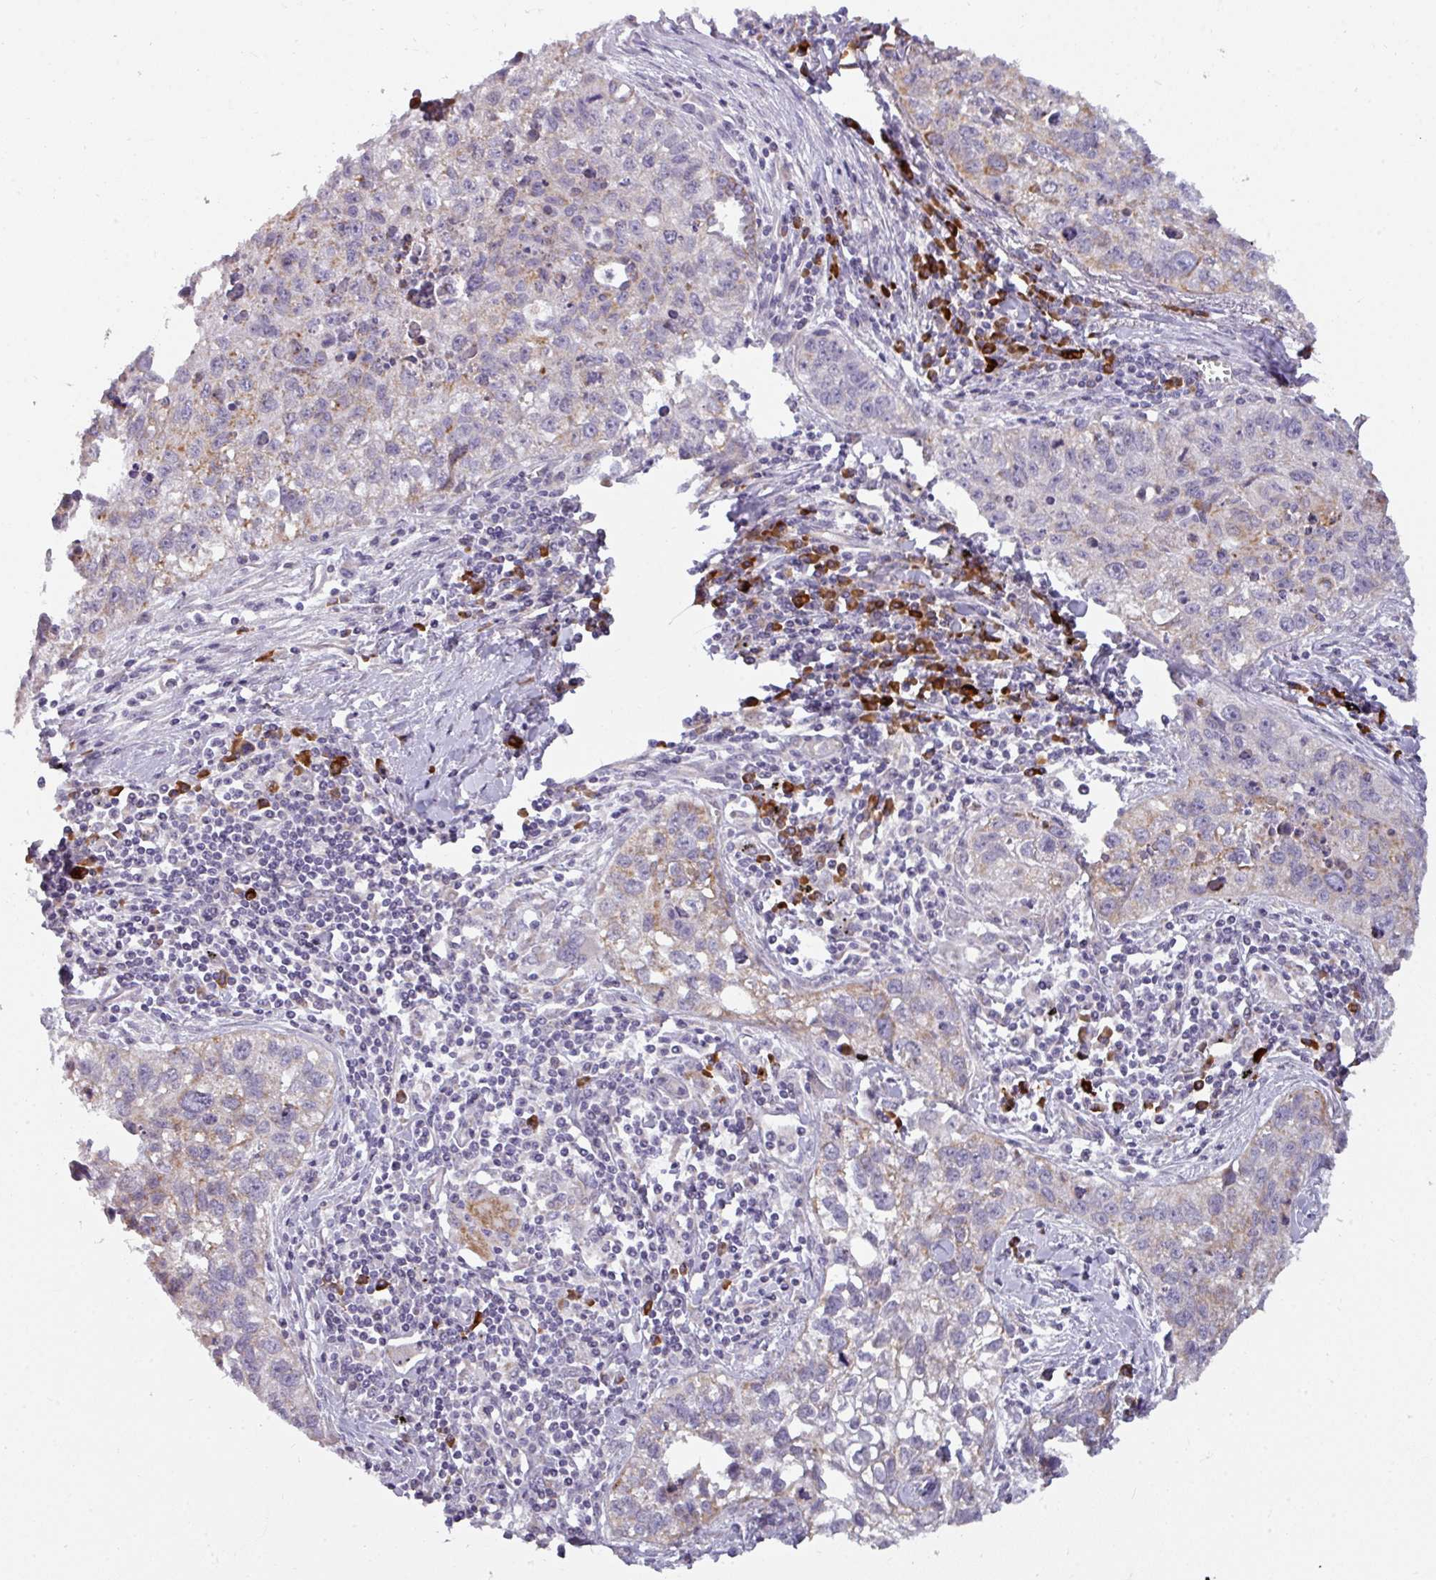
{"staining": {"intensity": "weak", "quantity": "<25%", "location": "cytoplasmic/membranous"}, "tissue": "lung cancer", "cell_type": "Tumor cells", "image_type": "cancer", "snomed": [{"axis": "morphology", "description": "Squamous cell carcinoma, NOS"}, {"axis": "topography", "description": "Lung"}], "caption": "Lung cancer was stained to show a protein in brown. There is no significant positivity in tumor cells. (Immunohistochemistry (ihc), brightfield microscopy, high magnification).", "gene": "C2orf68", "patient": {"sex": "male", "age": 74}}